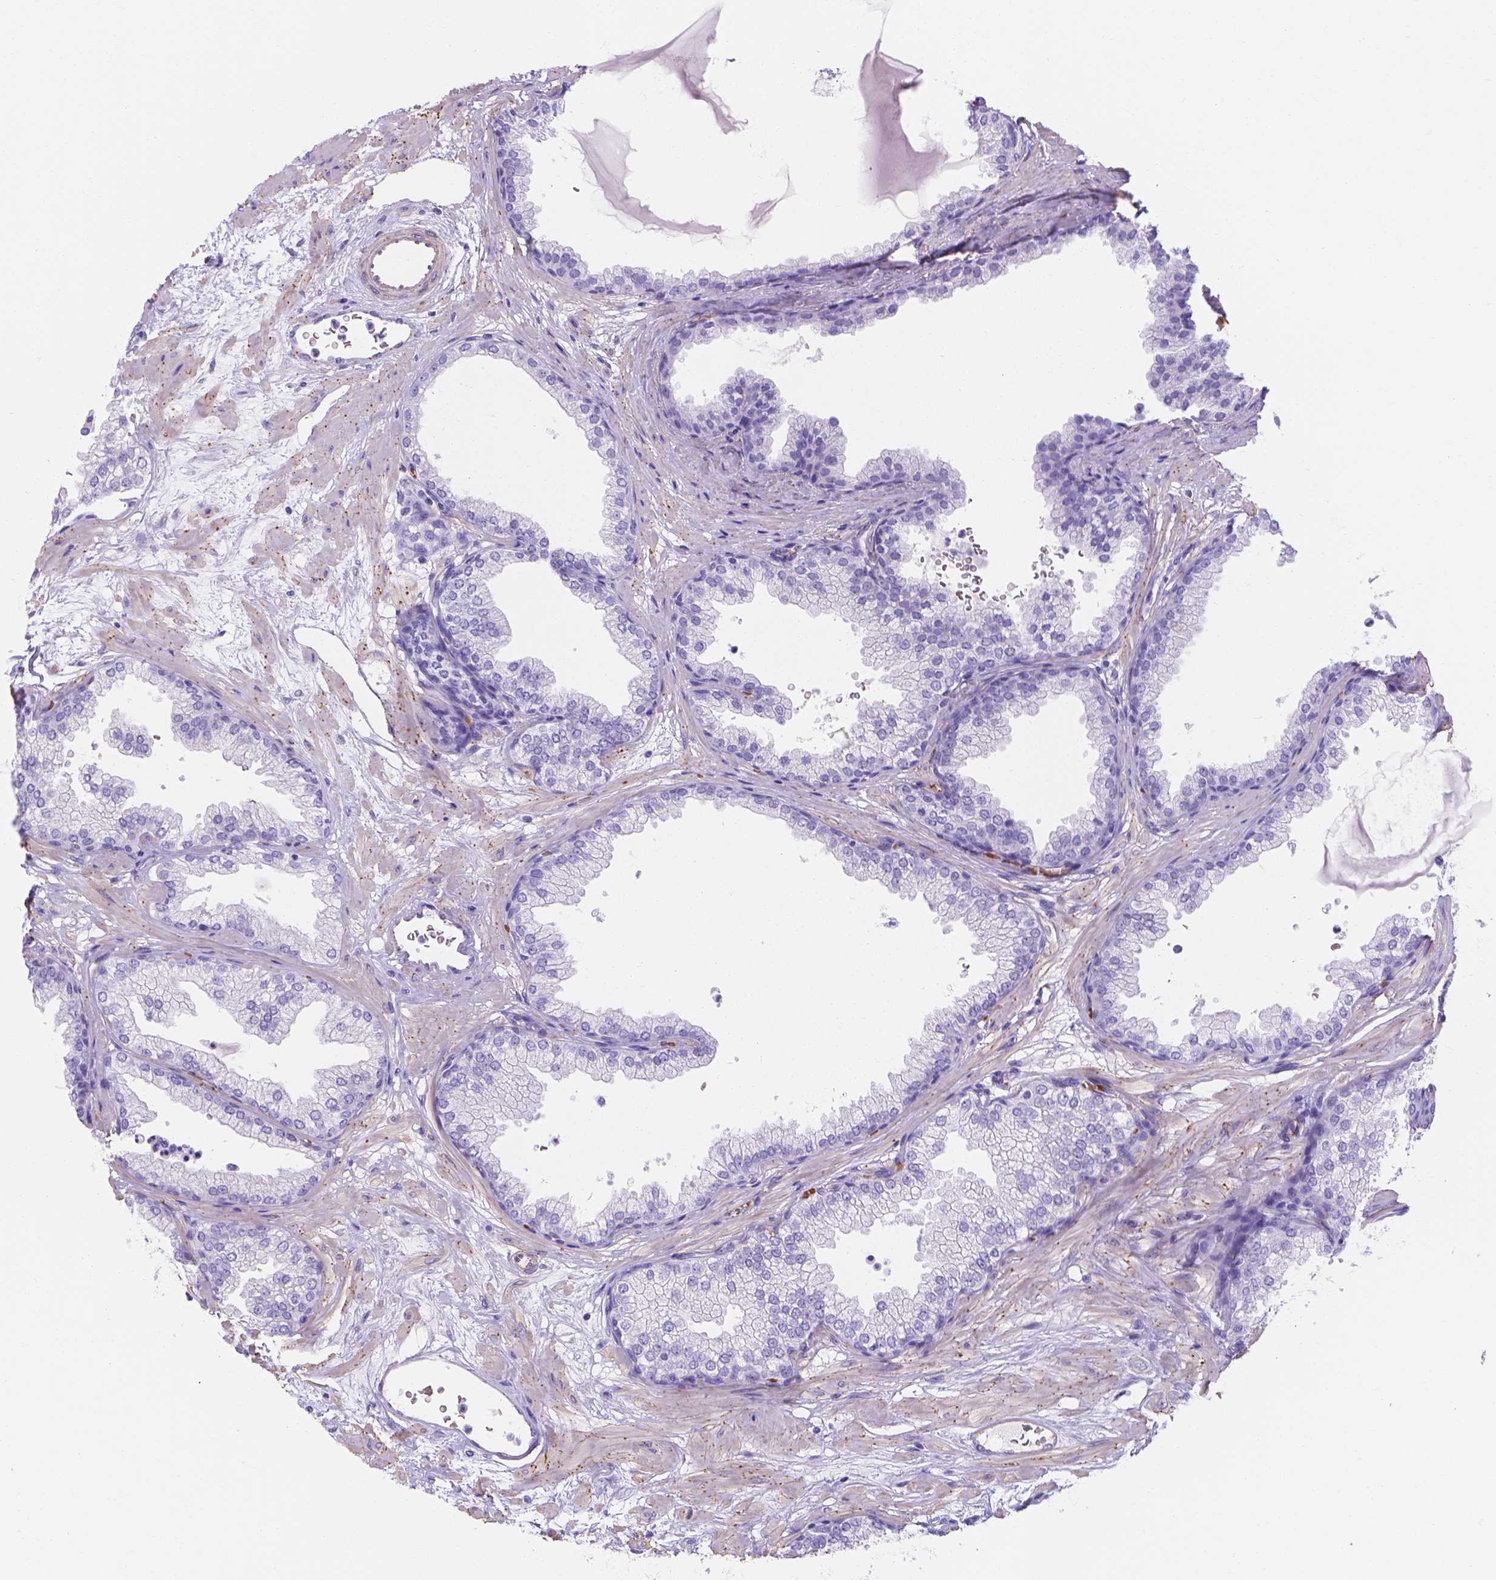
{"staining": {"intensity": "negative", "quantity": "none", "location": "none"}, "tissue": "prostate", "cell_type": "Glandular cells", "image_type": "normal", "snomed": [{"axis": "morphology", "description": "Normal tissue, NOS"}, {"axis": "topography", "description": "Prostate"}], "caption": "This is an IHC photomicrograph of benign human prostate. There is no expression in glandular cells.", "gene": "SLC40A1", "patient": {"sex": "male", "age": 37}}